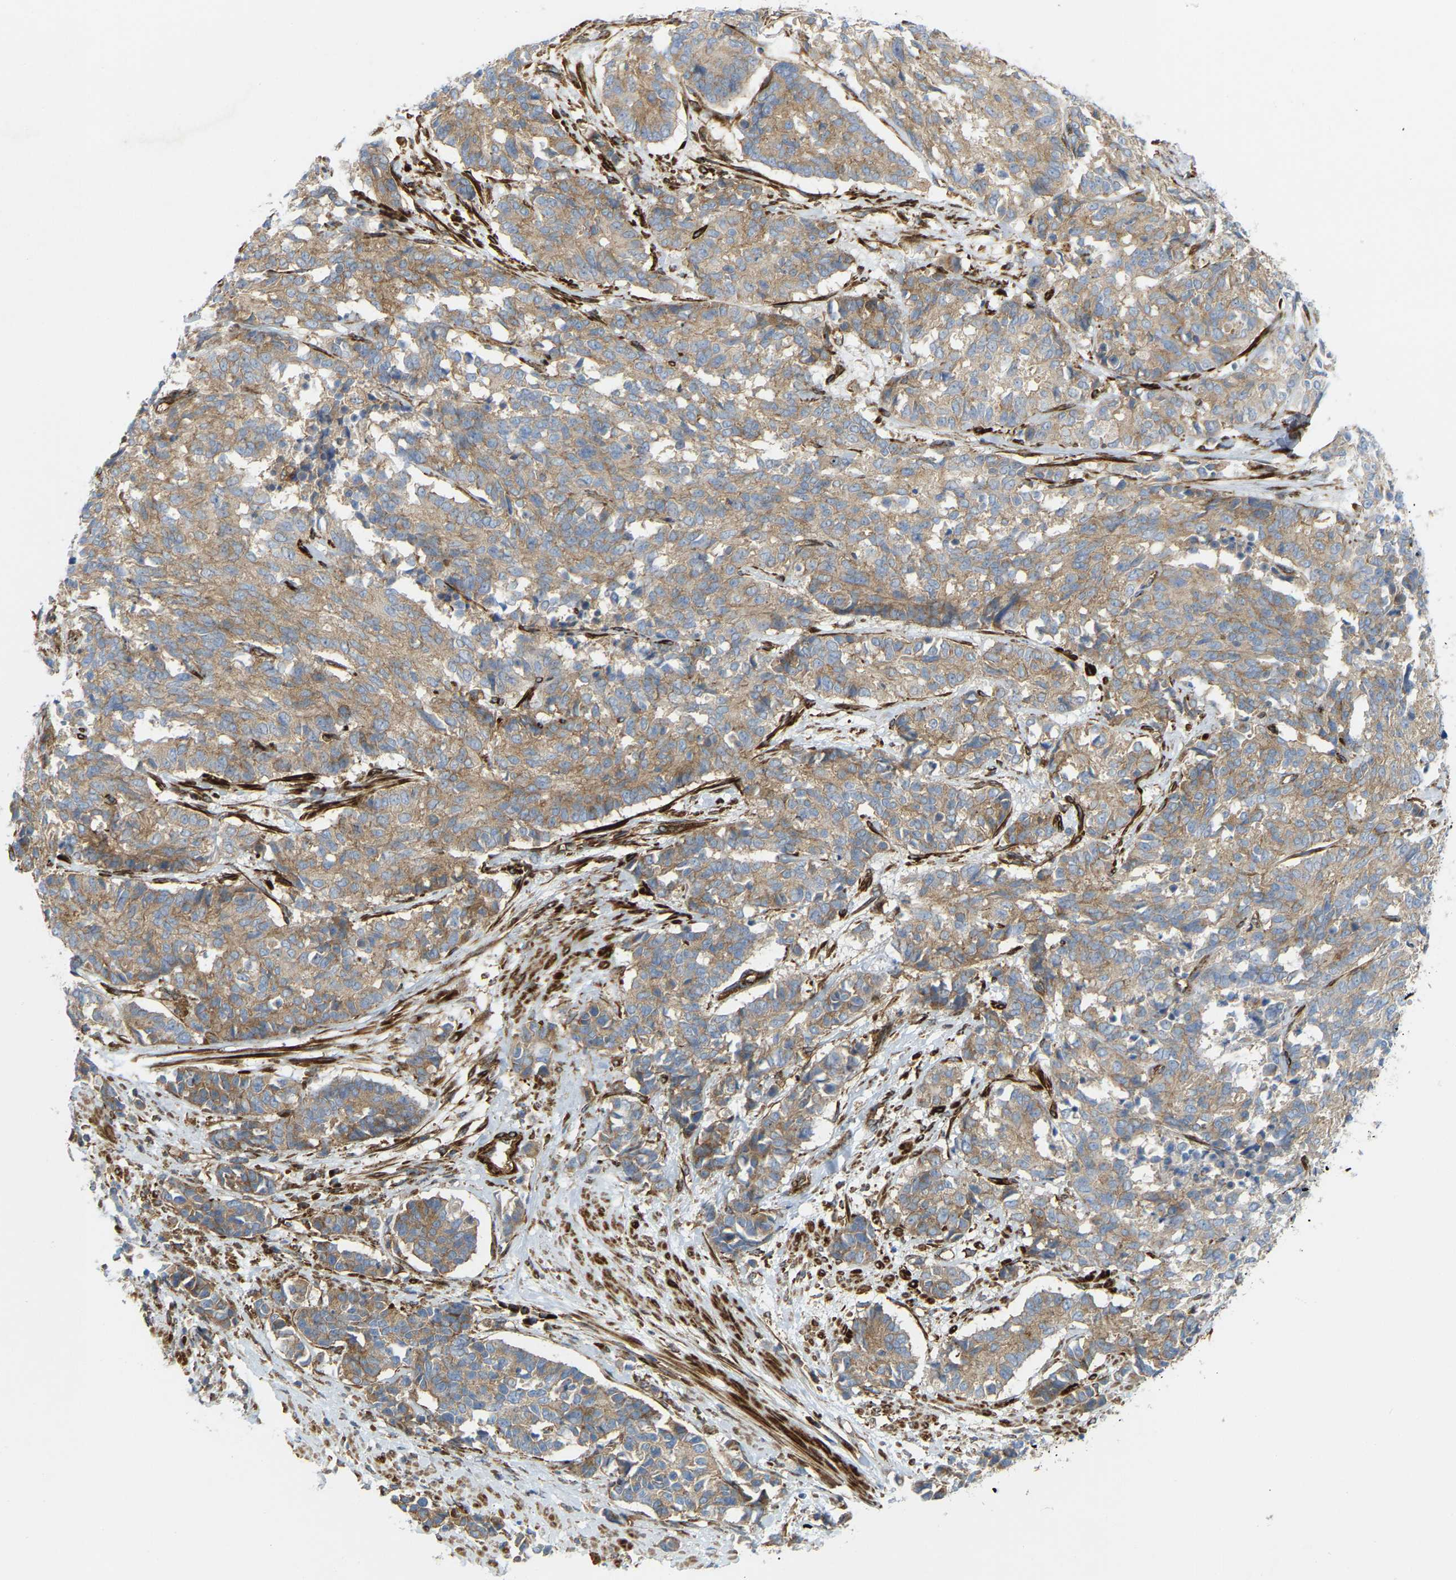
{"staining": {"intensity": "moderate", "quantity": "25%-75%", "location": "cytoplasmic/membranous"}, "tissue": "cervical cancer", "cell_type": "Tumor cells", "image_type": "cancer", "snomed": [{"axis": "morphology", "description": "Squamous cell carcinoma, NOS"}, {"axis": "topography", "description": "Cervix"}], "caption": "Moderate cytoplasmic/membranous expression for a protein is appreciated in about 25%-75% of tumor cells of cervical cancer using IHC.", "gene": "PICALM", "patient": {"sex": "female", "age": 35}}